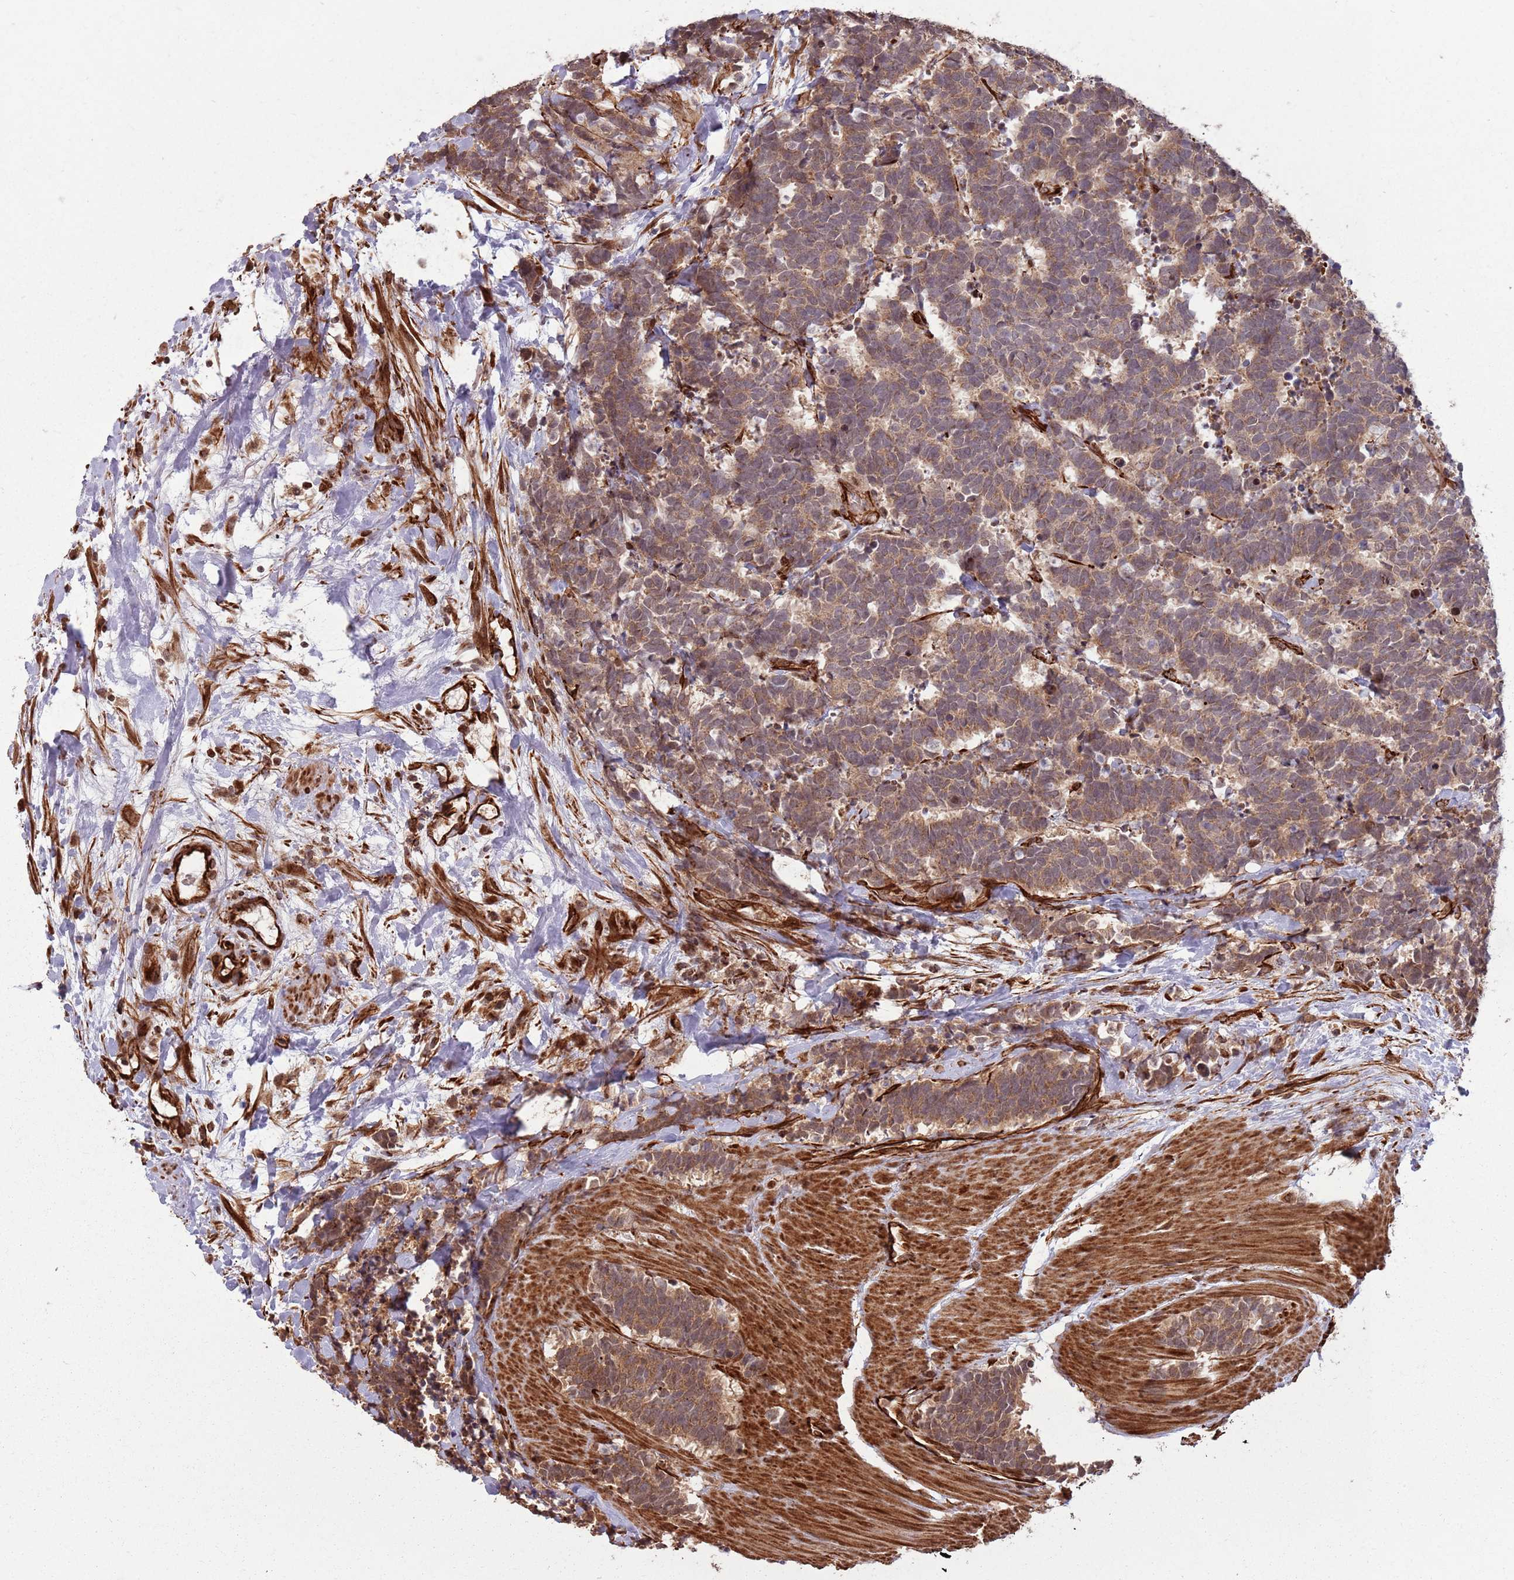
{"staining": {"intensity": "moderate", "quantity": ">75%", "location": "cytoplasmic/membranous"}, "tissue": "carcinoid", "cell_type": "Tumor cells", "image_type": "cancer", "snomed": [{"axis": "morphology", "description": "Carcinoma, NOS"}, {"axis": "morphology", "description": "Carcinoid, malignant, NOS"}, {"axis": "topography", "description": "Prostate"}], "caption": "Moderate cytoplasmic/membranous protein positivity is present in about >75% of tumor cells in carcinoma. (brown staining indicates protein expression, while blue staining denotes nuclei).", "gene": "ADAMTS3", "patient": {"sex": "male", "age": 57}}